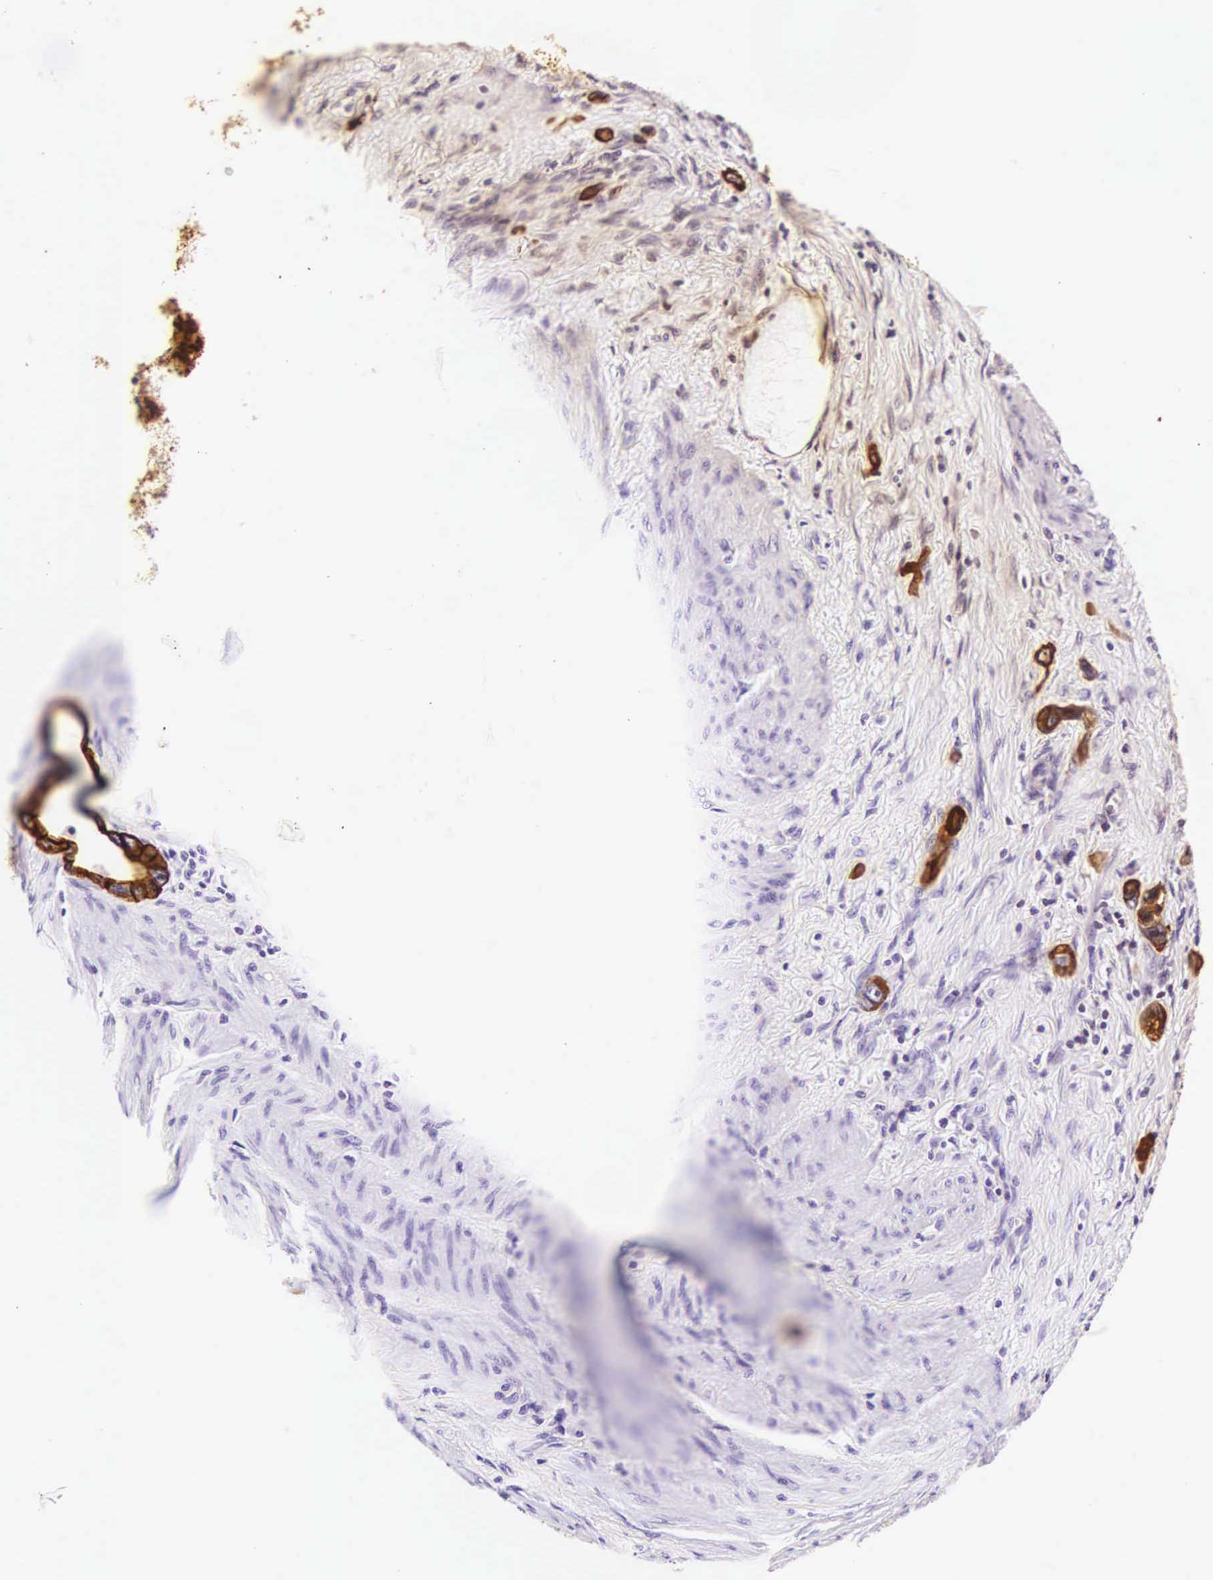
{"staining": {"intensity": "strong", "quantity": ">75%", "location": "cytoplasmic/membranous"}, "tissue": "stomach cancer", "cell_type": "Tumor cells", "image_type": "cancer", "snomed": [{"axis": "morphology", "description": "Adenocarcinoma, NOS"}, {"axis": "topography", "description": "Stomach"}], "caption": "High-magnification brightfield microscopy of stomach cancer (adenocarcinoma) stained with DAB (3,3'-diaminobenzidine) (brown) and counterstained with hematoxylin (blue). tumor cells exhibit strong cytoplasmic/membranous positivity is seen in about>75% of cells.", "gene": "KRT18", "patient": {"sex": "male", "age": 78}}